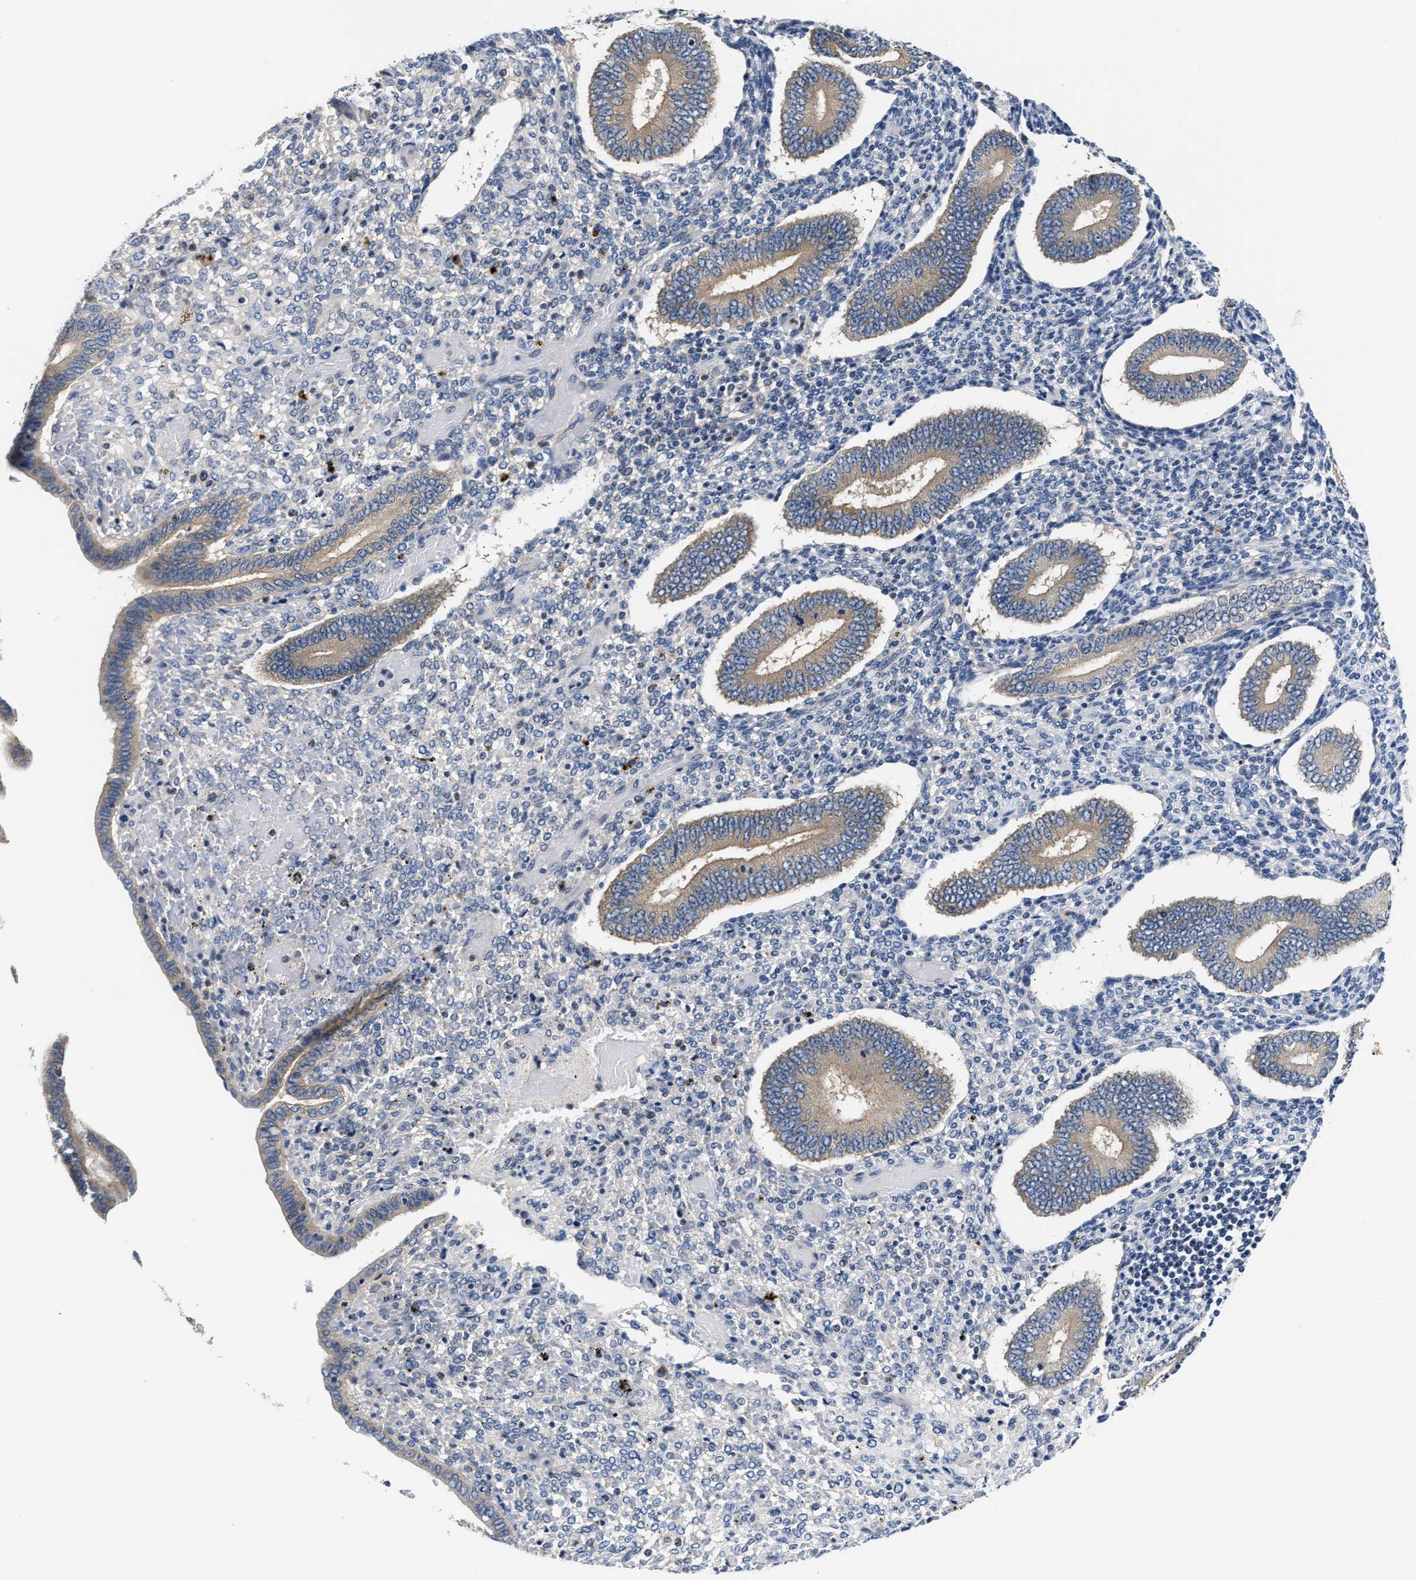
{"staining": {"intensity": "negative", "quantity": "none", "location": "none"}, "tissue": "endometrium", "cell_type": "Cells in endometrial stroma", "image_type": "normal", "snomed": [{"axis": "morphology", "description": "Normal tissue, NOS"}, {"axis": "topography", "description": "Endometrium"}], "caption": "High power microscopy micrograph of an IHC histopathology image of normal endometrium, revealing no significant staining in cells in endometrial stroma.", "gene": "FAM185A", "patient": {"sex": "female", "age": 42}}